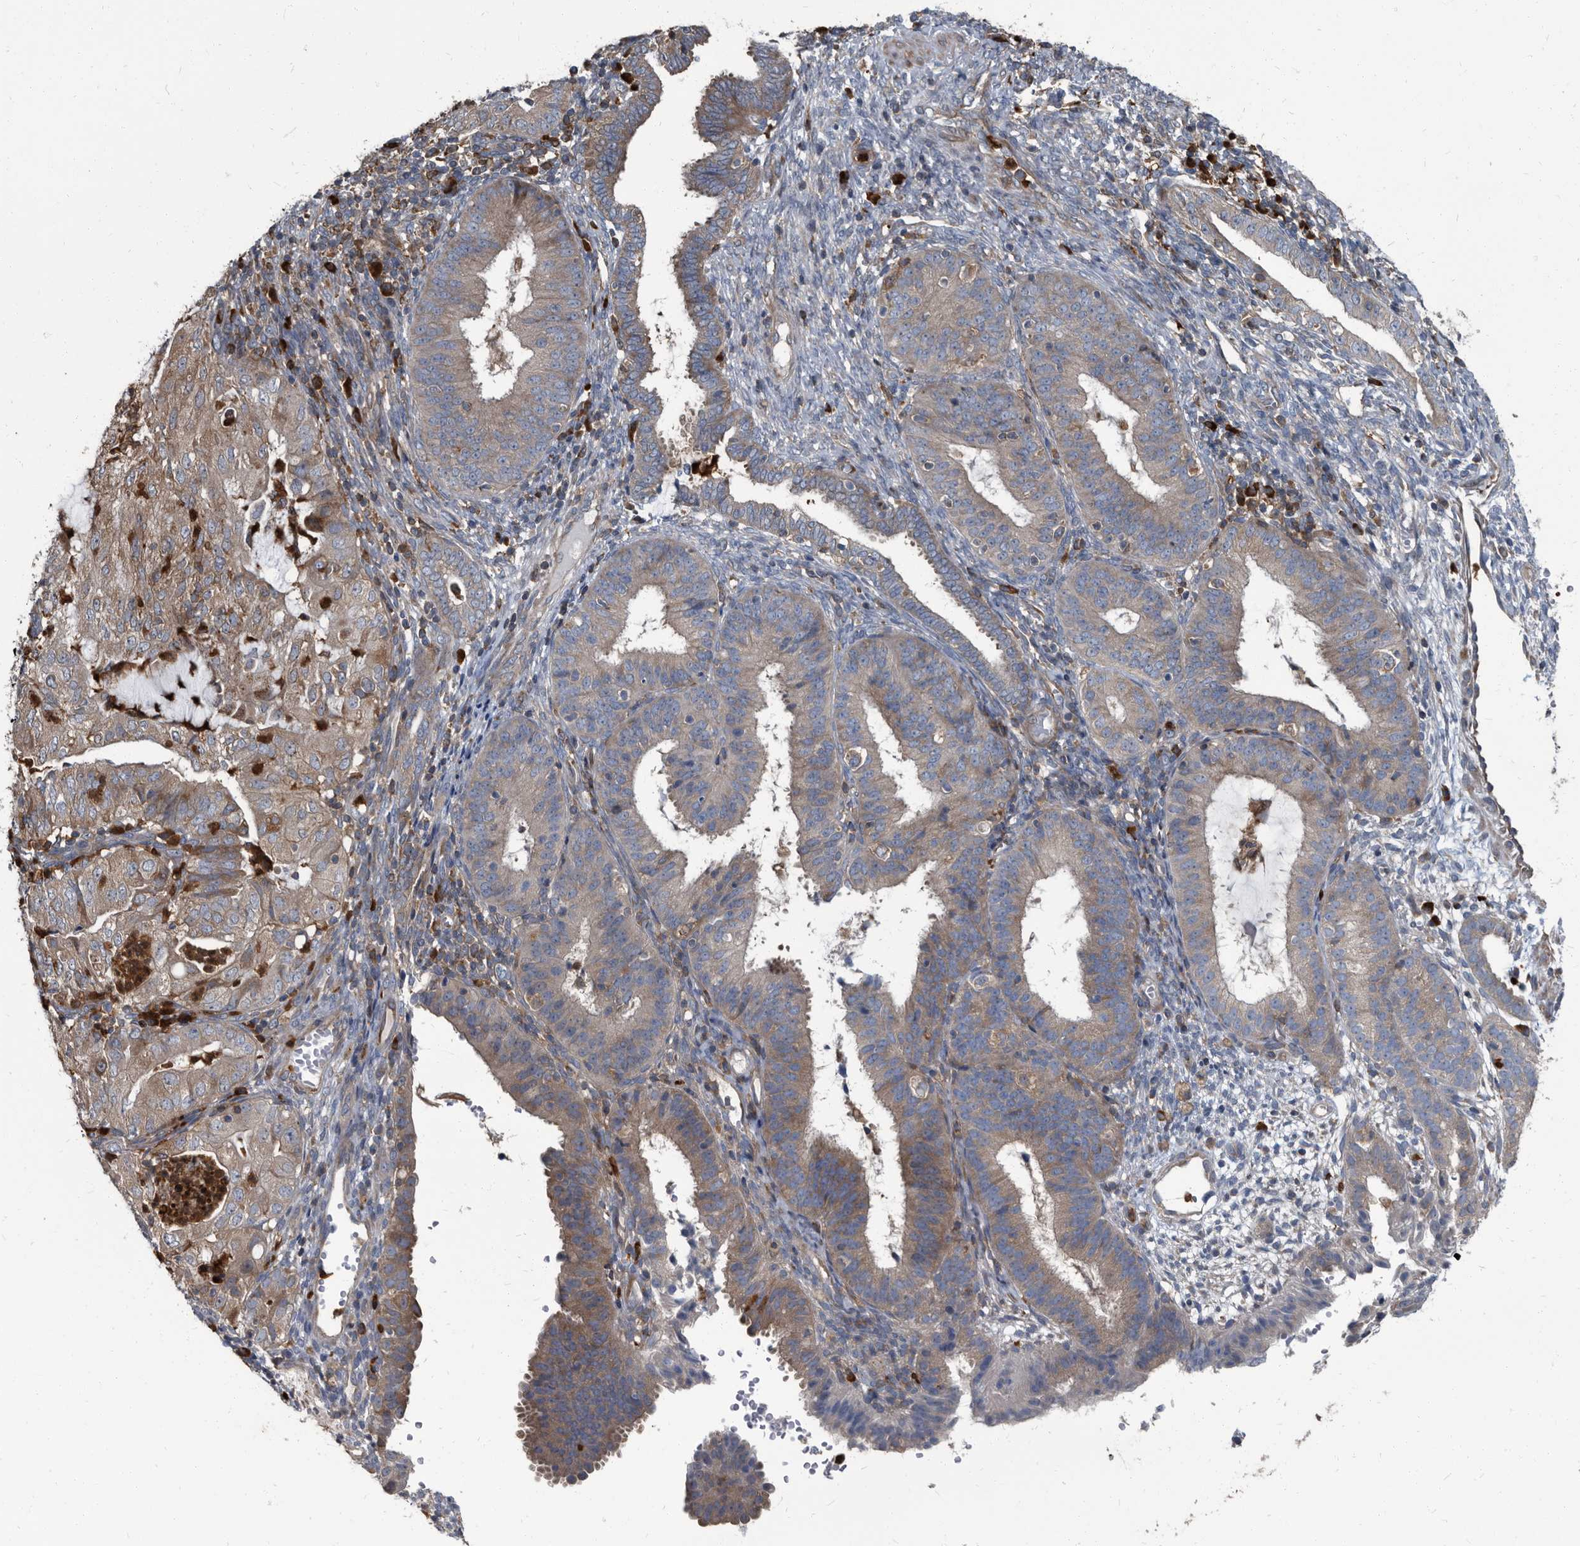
{"staining": {"intensity": "weak", "quantity": "25%-75%", "location": "cytoplasmic/membranous"}, "tissue": "endometrial cancer", "cell_type": "Tumor cells", "image_type": "cancer", "snomed": [{"axis": "morphology", "description": "Adenocarcinoma, NOS"}, {"axis": "topography", "description": "Endometrium"}], "caption": "A histopathology image of human endometrial cancer (adenocarcinoma) stained for a protein exhibits weak cytoplasmic/membranous brown staining in tumor cells.", "gene": "CDV3", "patient": {"sex": "female", "age": 51}}